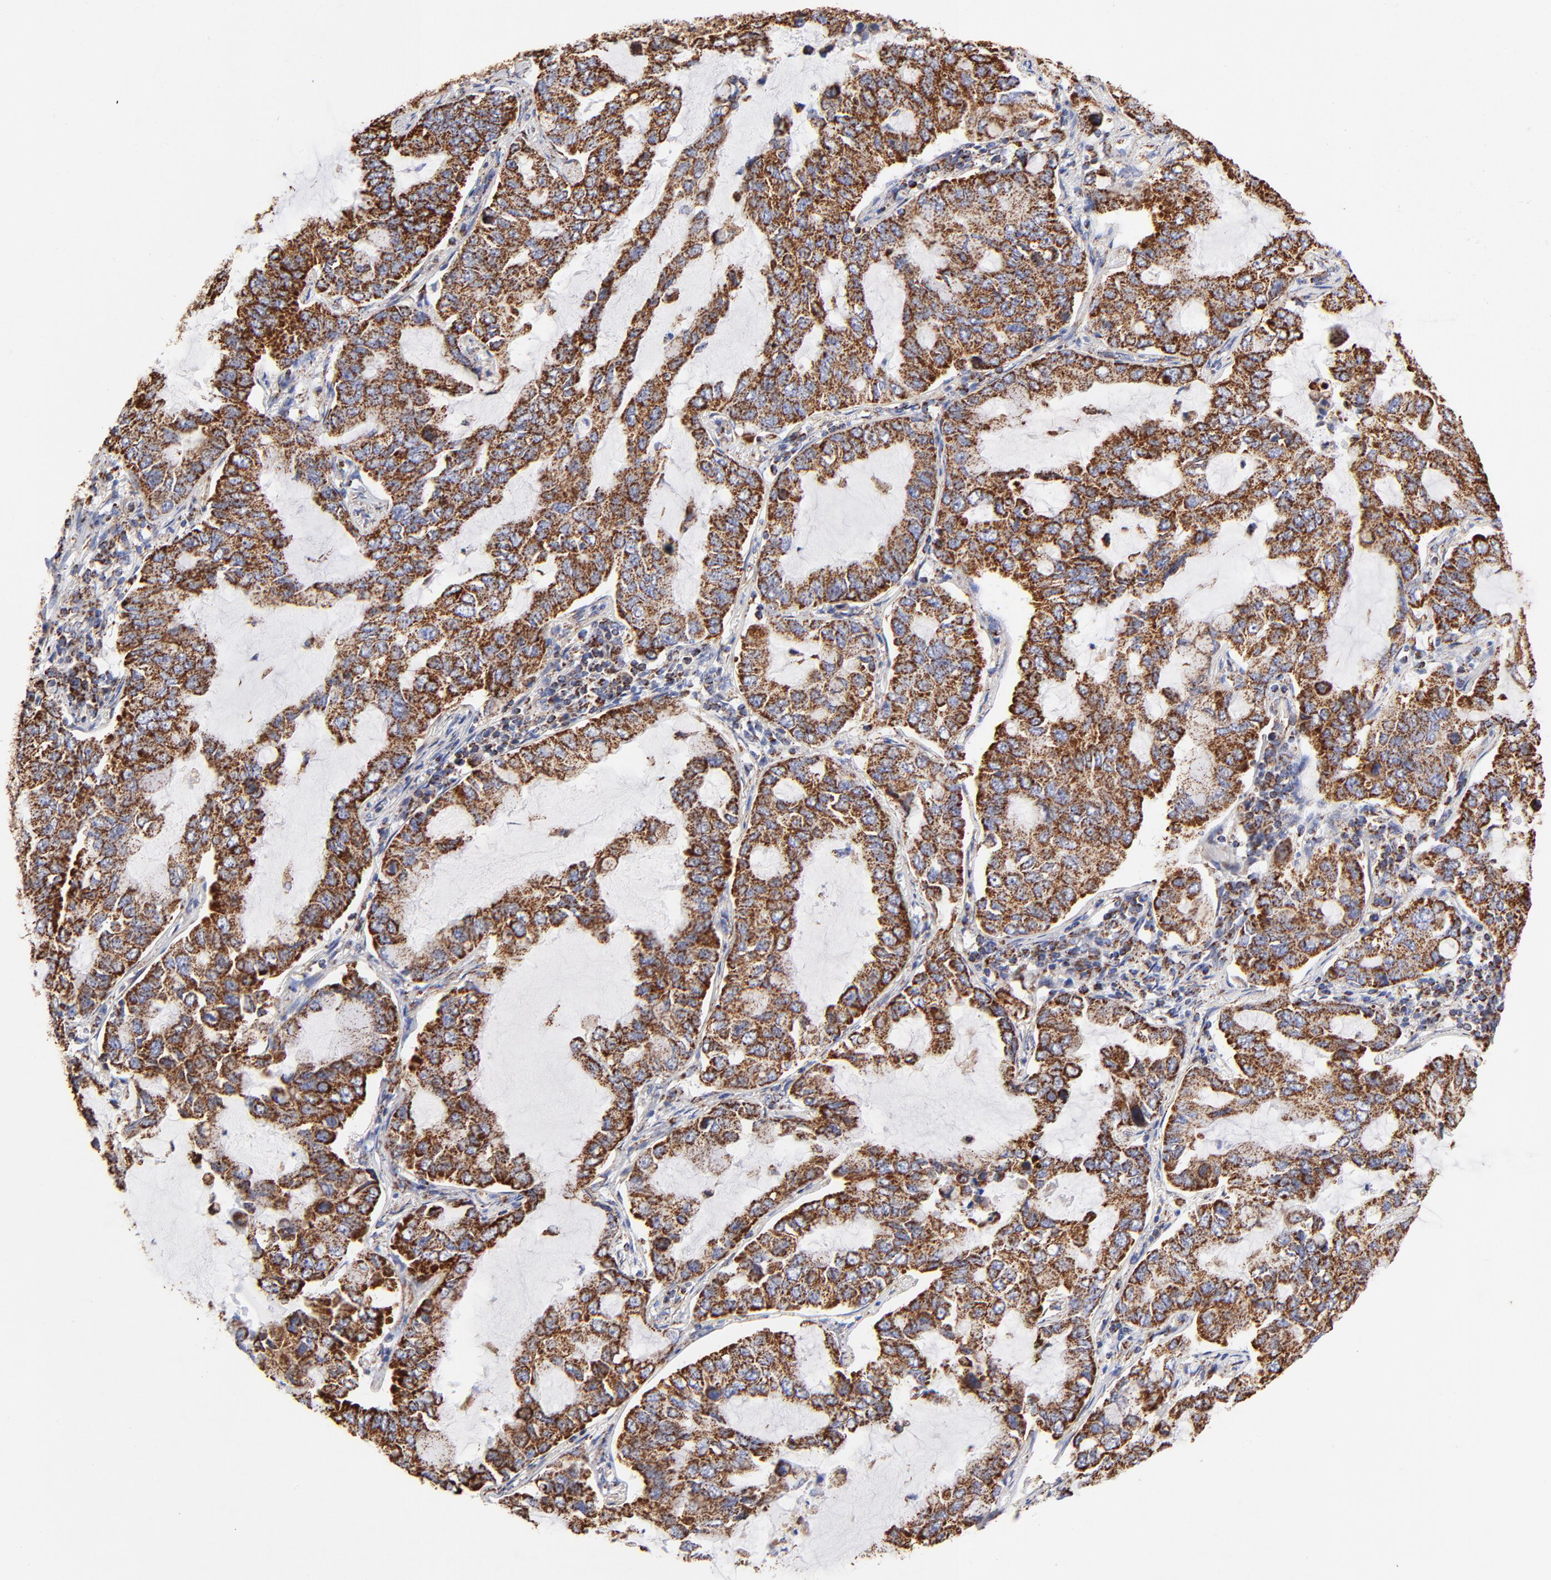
{"staining": {"intensity": "strong", "quantity": ">75%", "location": "cytoplasmic/membranous"}, "tissue": "lung cancer", "cell_type": "Tumor cells", "image_type": "cancer", "snomed": [{"axis": "morphology", "description": "Adenocarcinoma, NOS"}, {"axis": "topography", "description": "Lung"}], "caption": "Immunohistochemistry photomicrograph of neoplastic tissue: lung cancer (adenocarcinoma) stained using immunohistochemistry (IHC) reveals high levels of strong protein expression localized specifically in the cytoplasmic/membranous of tumor cells, appearing as a cytoplasmic/membranous brown color.", "gene": "PHB1", "patient": {"sex": "male", "age": 64}}